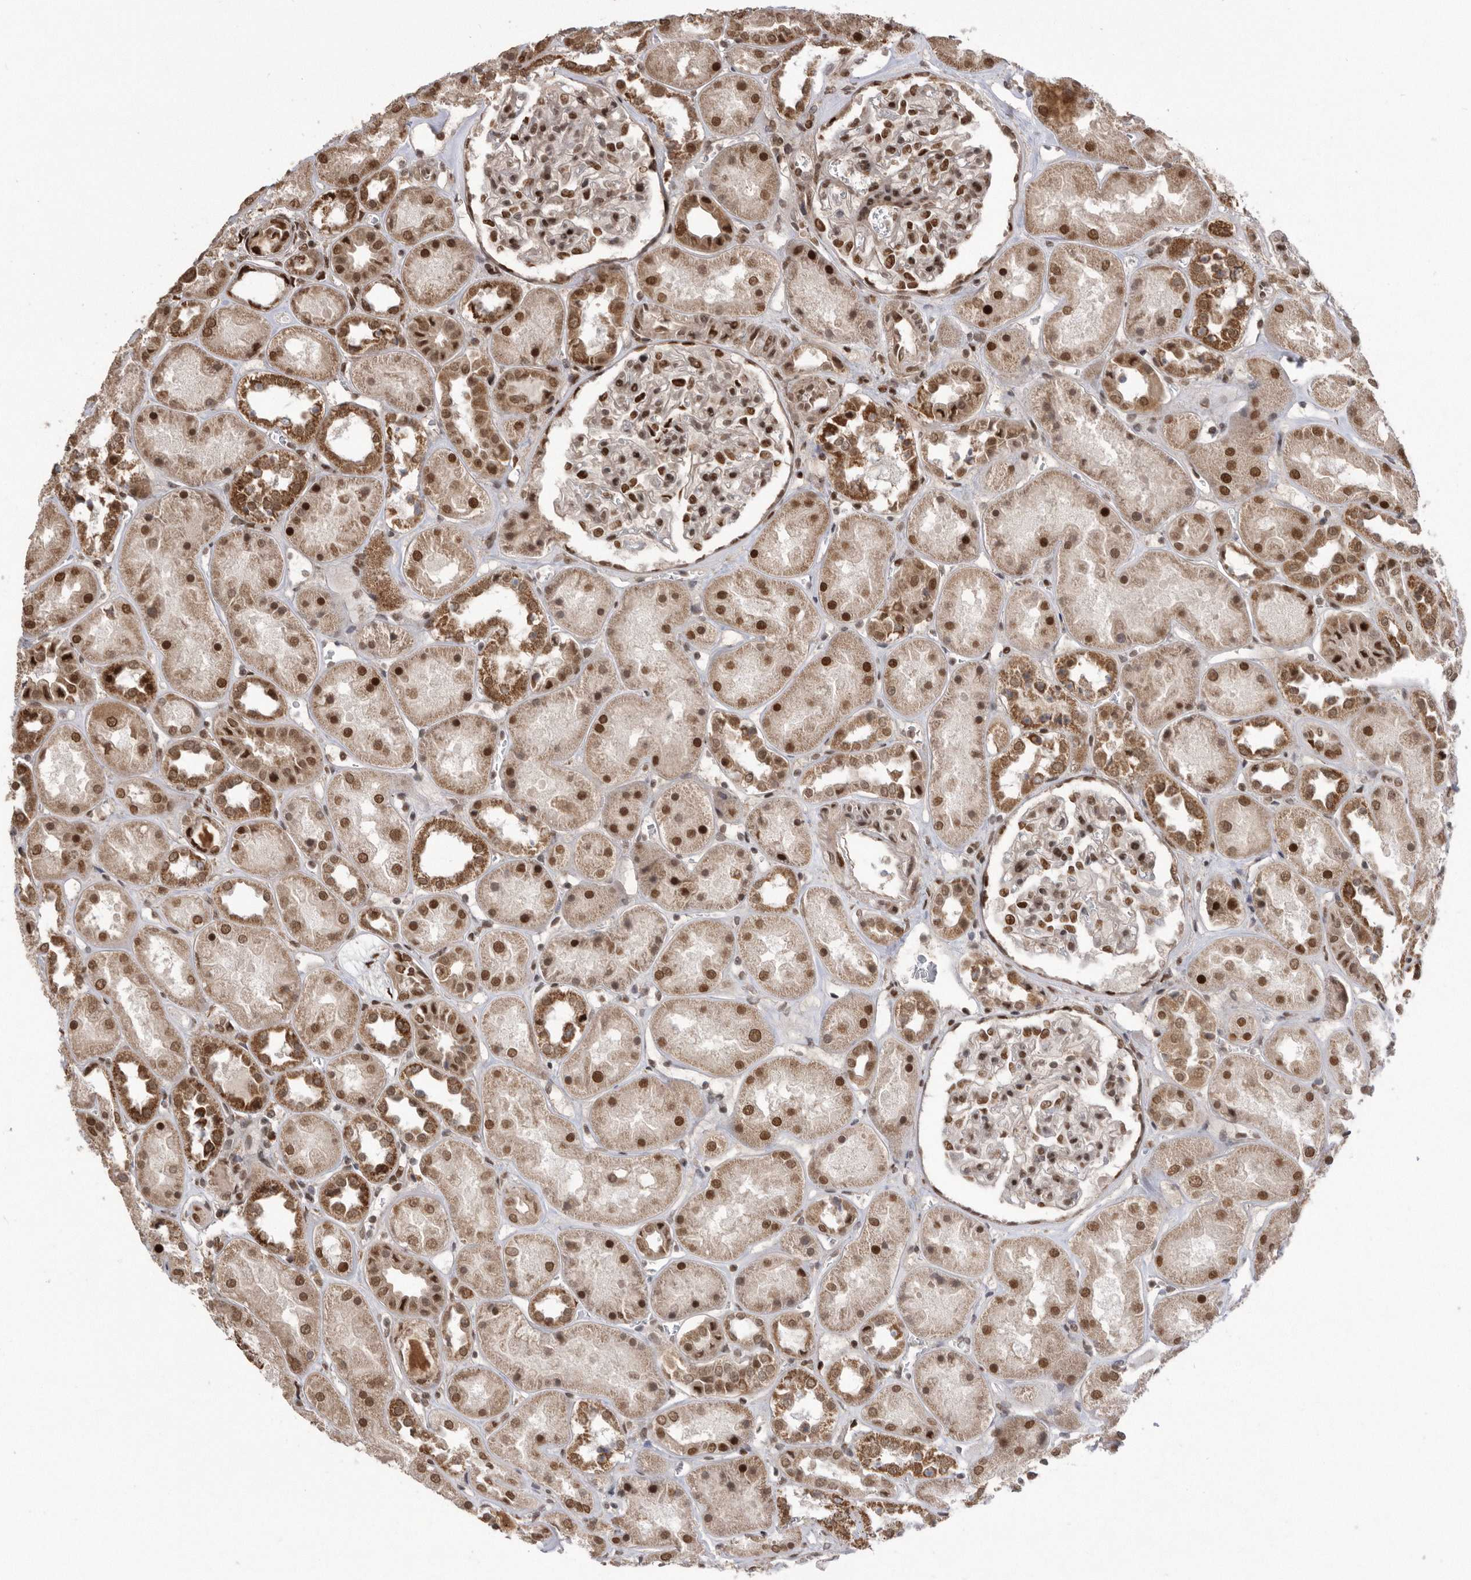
{"staining": {"intensity": "strong", "quantity": "25%-75%", "location": "nuclear"}, "tissue": "kidney", "cell_type": "Cells in glomeruli", "image_type": "normal", "snomed": [{"axis": "morphology", "description": "Normal tissue, NOS"}, {"axis": "topography", "description": "Kidney"}], "caption": "DAB (3,3'-diaminobenzidine) immunohistochemical staining of unremarkable human kidney reveals strong nuclear protein expression in about 25%-75% of cells in glomeruli. The staining is performed using DAB brown chromogen to label protein expression. The nuclei are counter-stained blue using hematoxylin.", "gene": "TDRD3", "patient": {"sex": "male", "age": 70}}